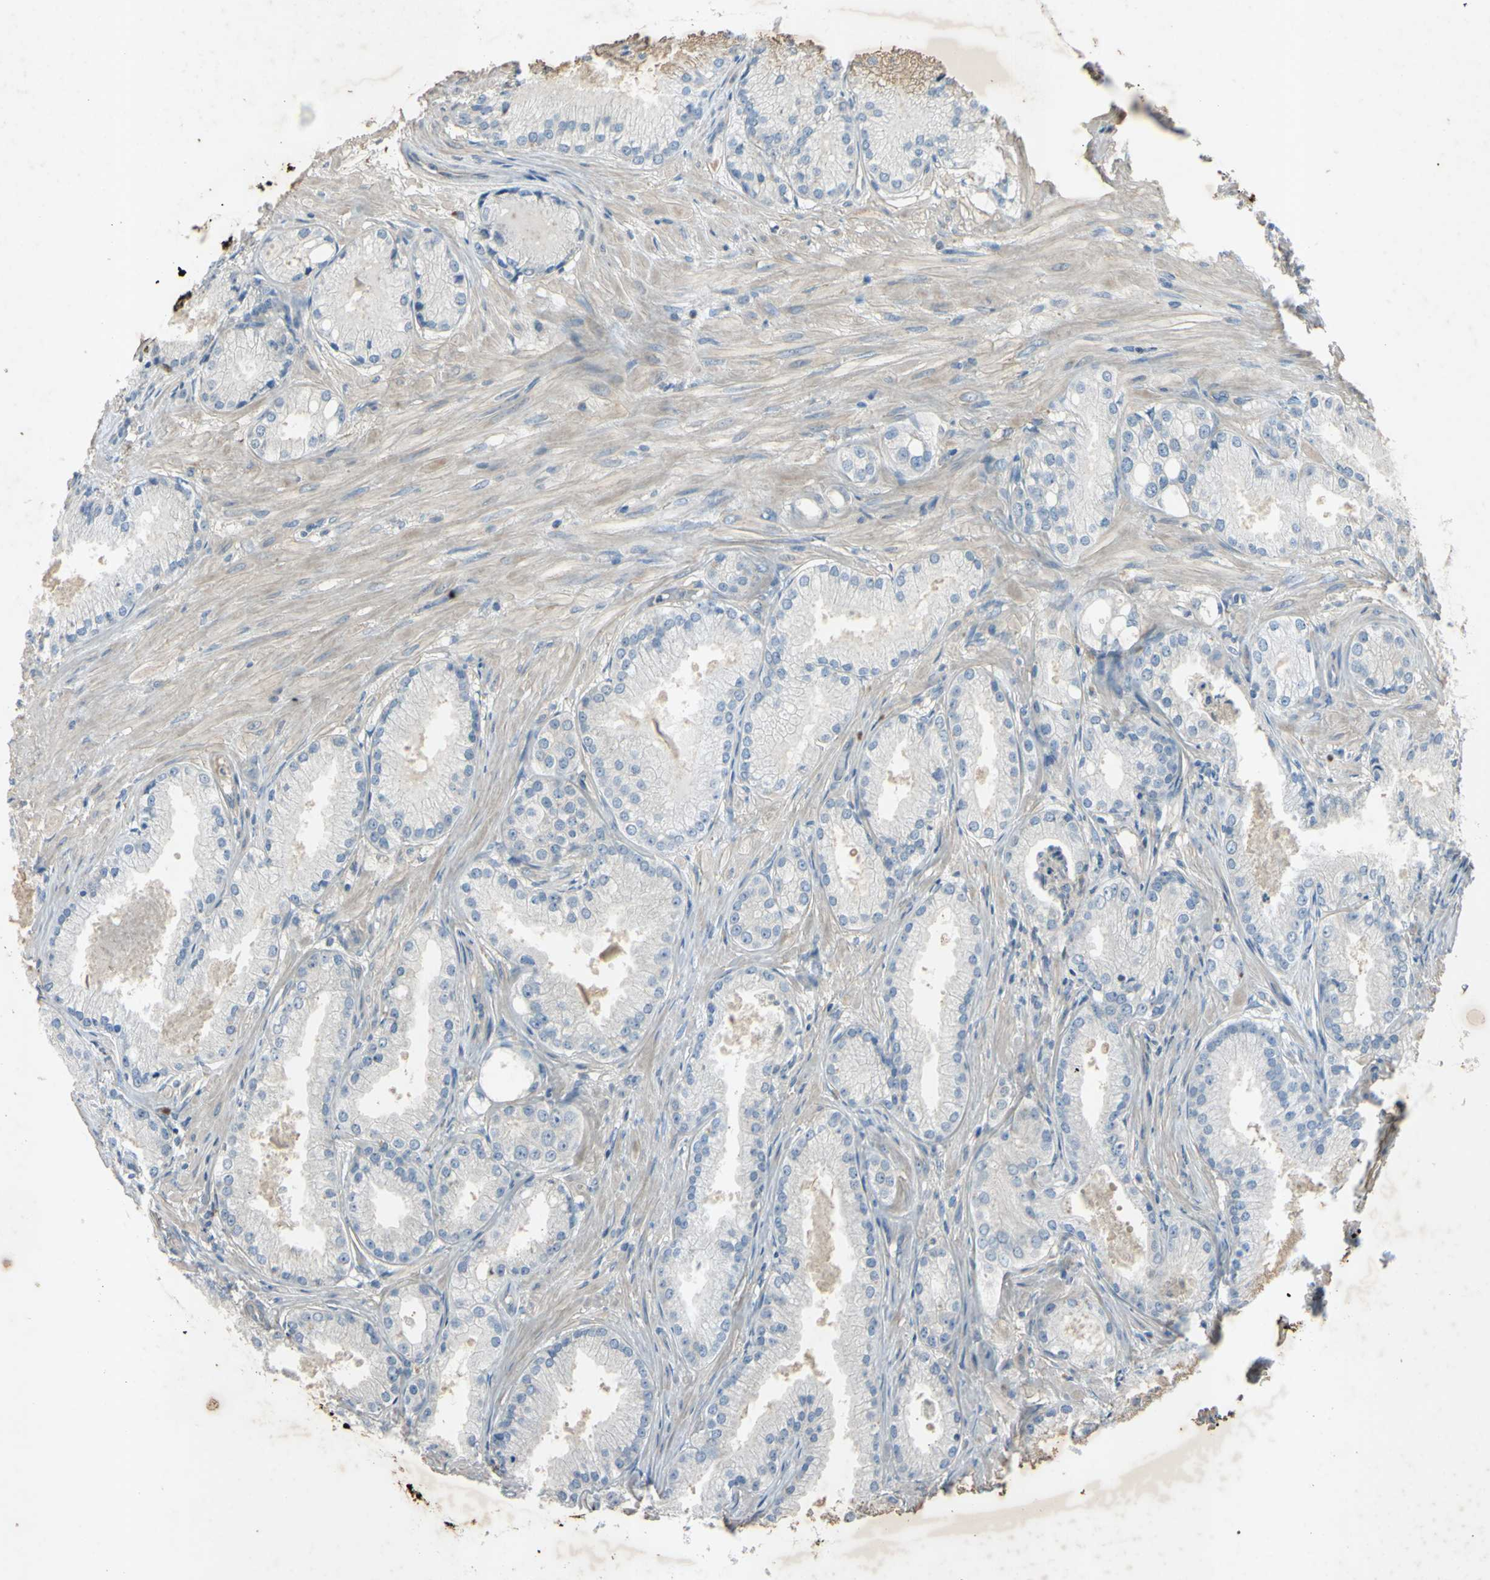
{"staining": {"intensity": "negative", "quantity": "none", "location": "none"}, "tissue": "prostate cancer", "cell_type": "Tumor cells", "image_type": "cancer", "snomed": [{"axis": "morphology", "description": "Adenocarcinoma, Low grade"}, {"axis": "topography", "description": "Prostate"}], "caption": "Prostate low-grade adenocarcinoma was stained to show a protein in brown. There is no significant positivity in tumor cells. (IHC, brightfield microscopy, high magnification).", "gene": "AATK", "patient": {"sex": "male", "age": 72}}